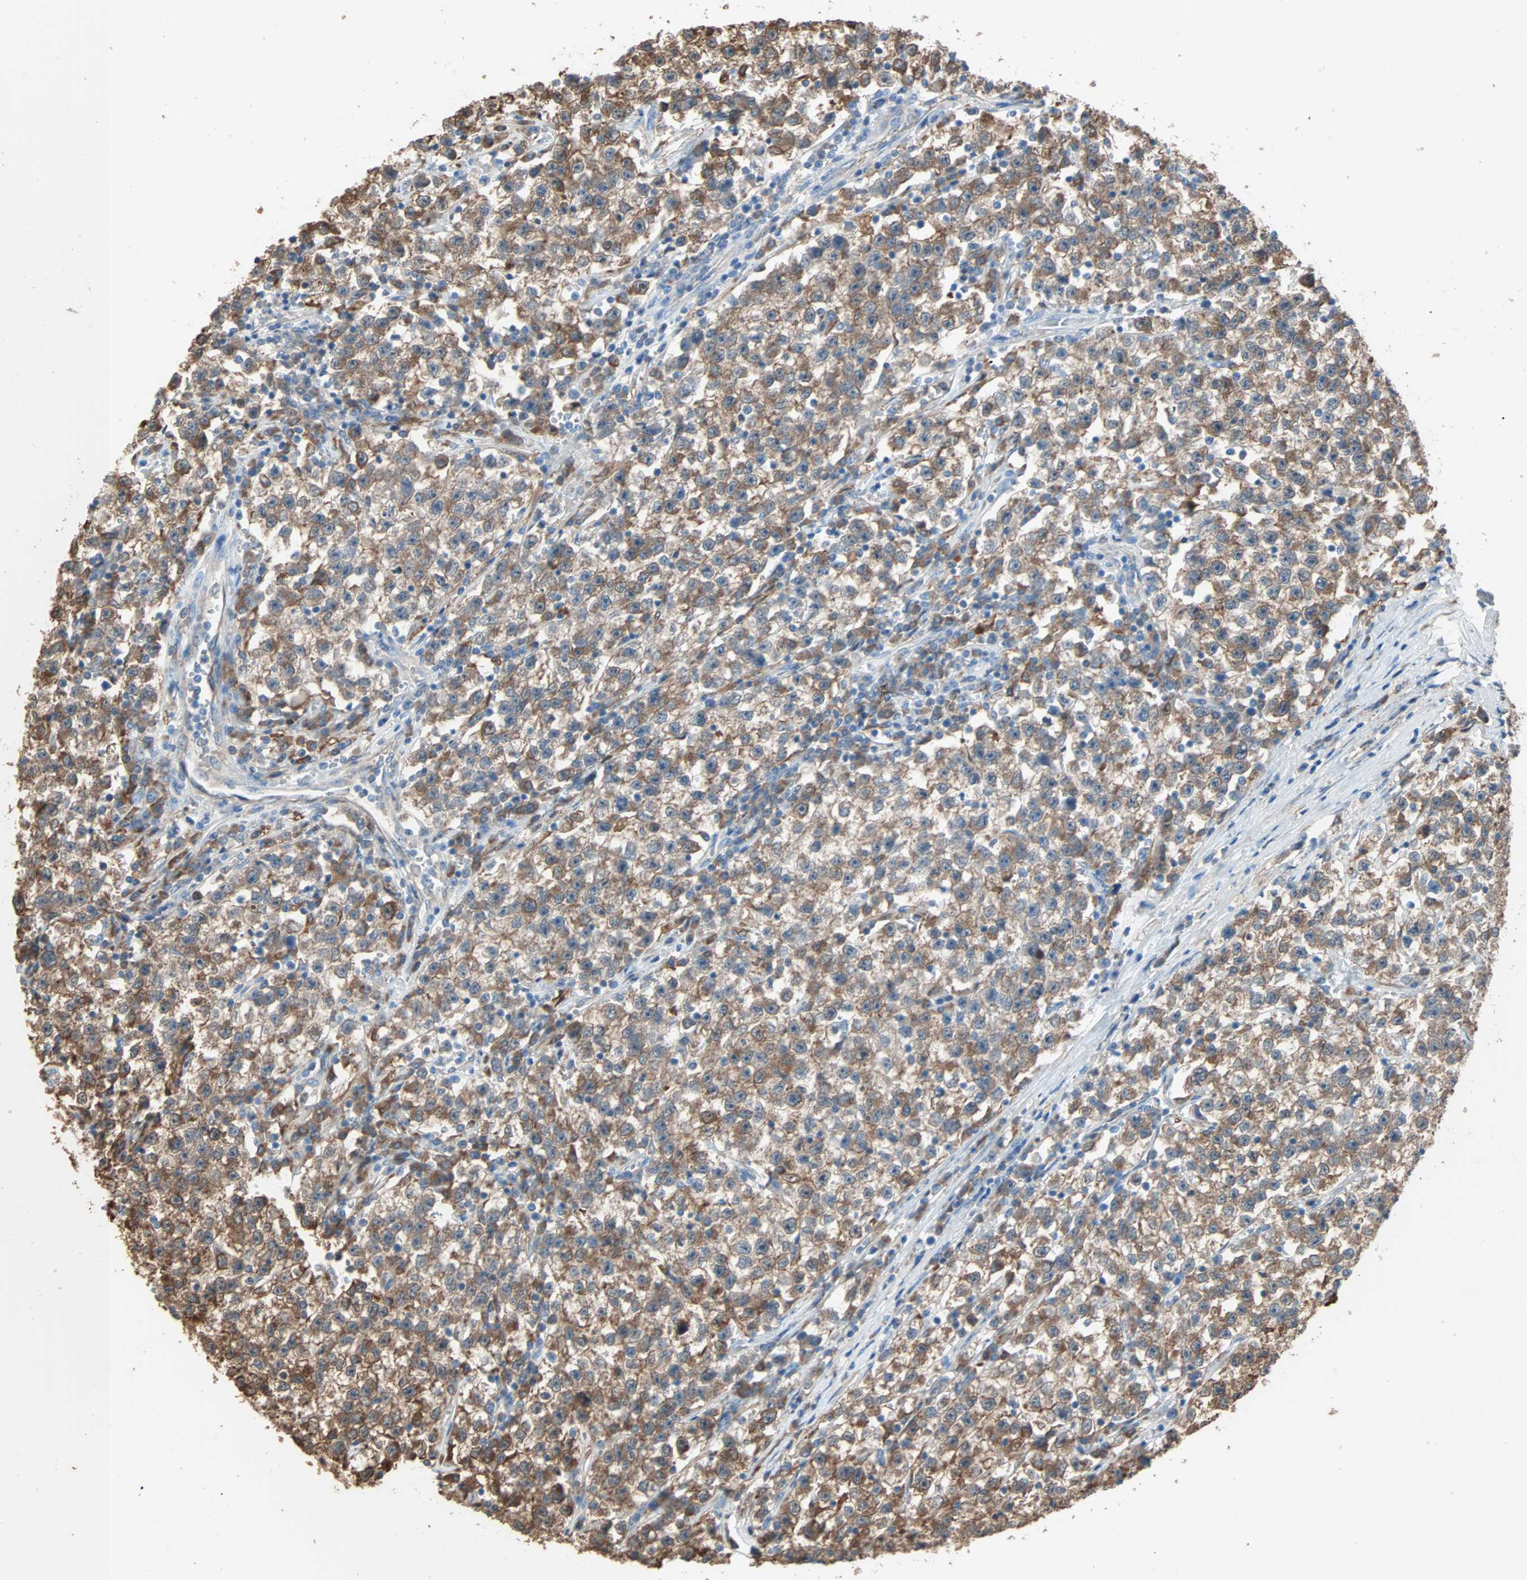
{"staining": {"intensity": "strong", "quantity": ">75%", "location": "cytoplasmic/membranous"}, "tissue": "testis cancer", "cell_type": "Tumor cells", "image_type": "cancer", "snomed": [{"axis": "morphology", "description": "Seminoma, NOS"}, {"axis": "topography", "description": "Testis"}], "caption": "There is high levels of strong cytoplasmic/membranous staining in tumor cells of testis cancer, as demonstrated by immunohistochemical staining (brown color).", "gene": "PRDX1", "patient": {"sex": "male", "age": 22}}